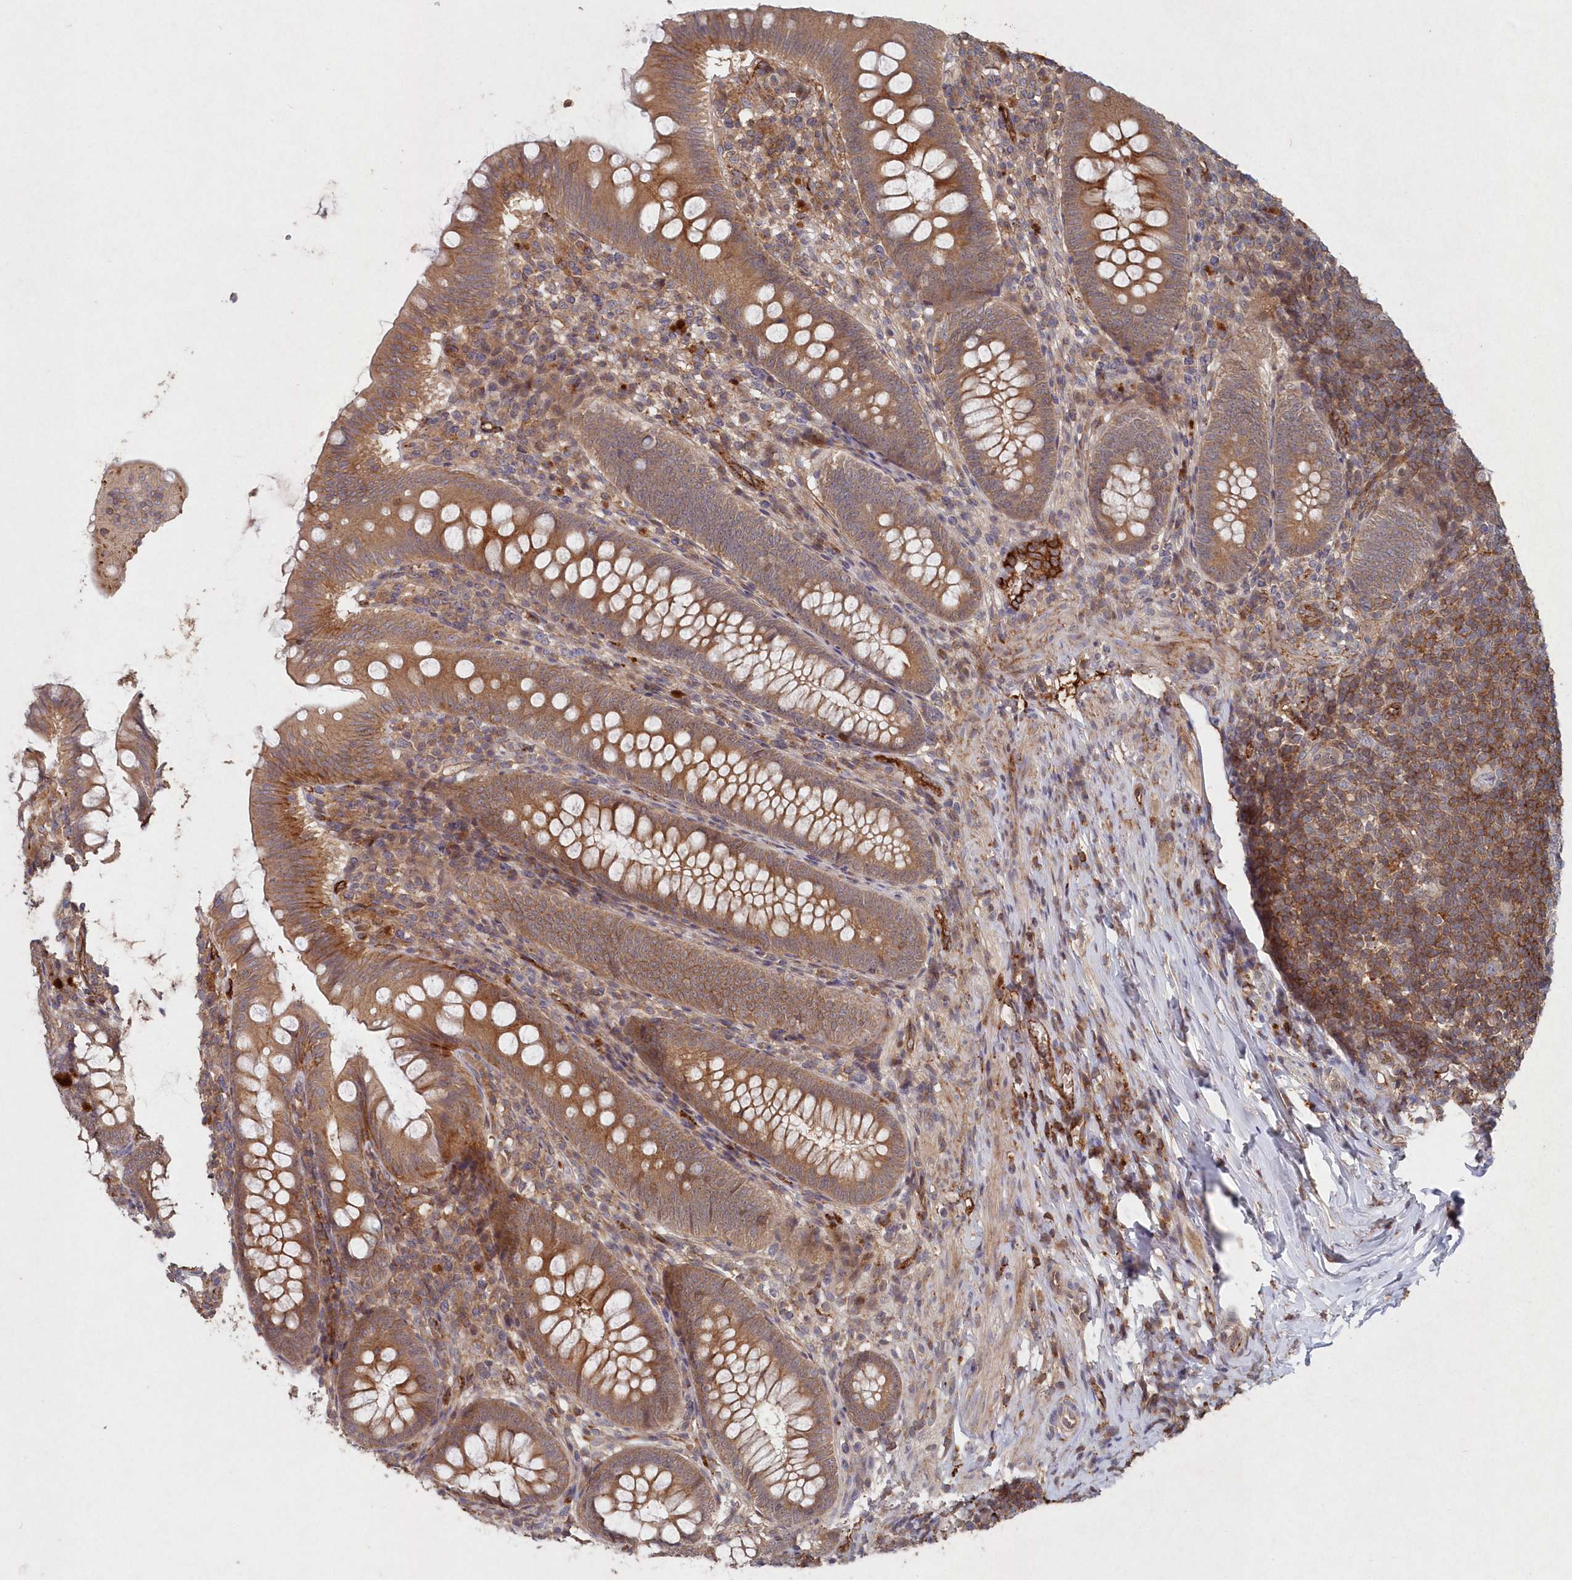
{"staining": {"intensity": "moderate", "quantity": ">75%", "location": "cytoplasmic/membranous"}, "tissue": "appendix", "cell_type": "Glandular cells", "image_type": "normal", "snomed": [{"axis": "morphology", "description": "Normal tissue, NOS"}, {"axis": "topography", "description": "Appendix"}], "caption": "Appendix was stained to show a protein in brown. There is medium levels of moderate cytoplasmic/membranous staining in about >75% of glandular cells. The protein is stained brown, and the nuclei are stained in blue (DAB (3,3'-diaminobenzidine) IHC with brightfield microscopy, high magnification).", "gene": "ABHD14B", "patient": {"sex": "male", "age": 14}}